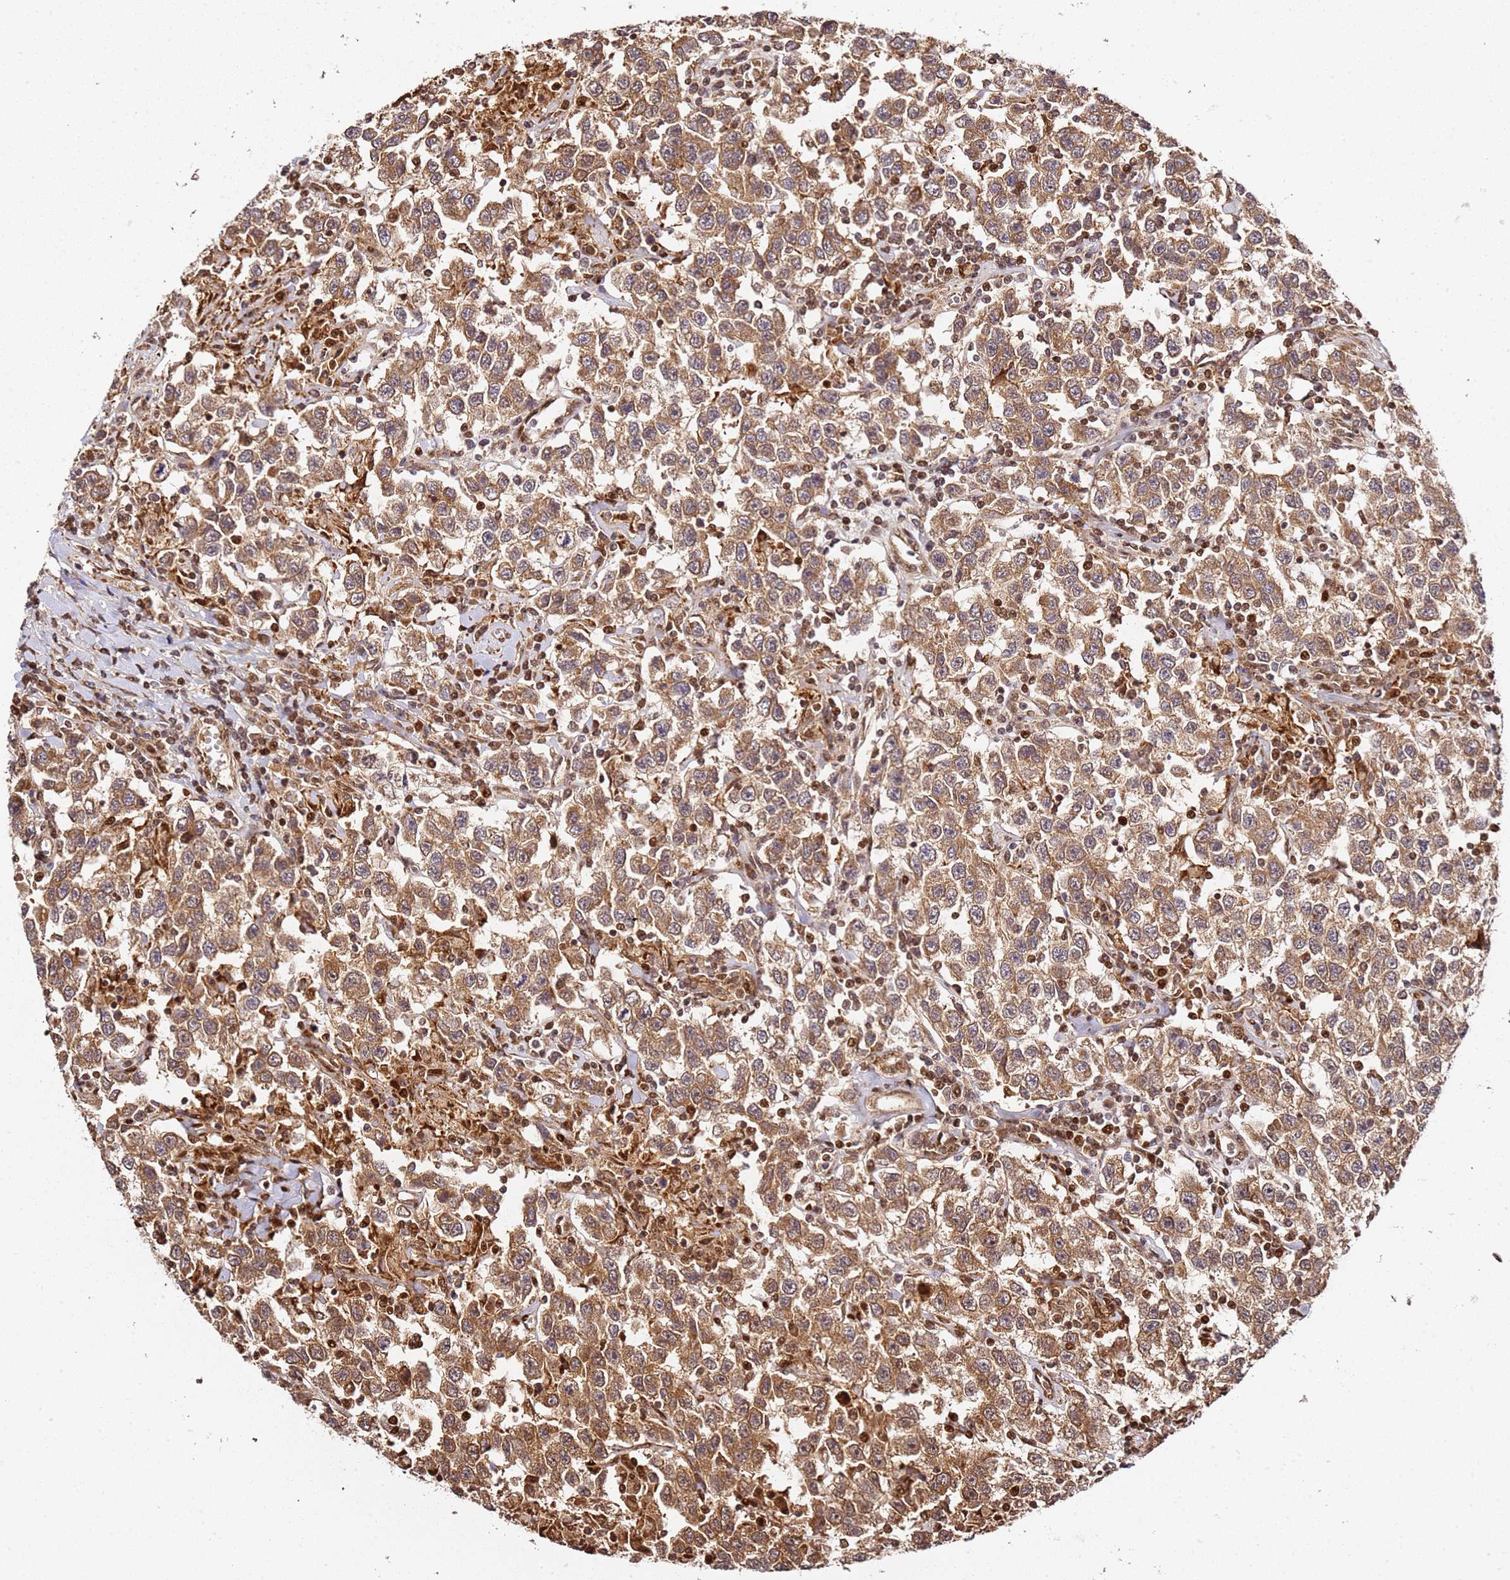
{"staining": {"intensity": "moderate", "quantity": ">75%", "location": "cytoplasmic/membranous"}, "tissue": "testis cancer", "cell_type": "Tumor cells", "image_type": "cancer", "snomed": [{"axis": "morphology", "description": "Seminoma, NOS"}, {"axis": "topography", "description": "Testis"}], "caption": "Immunohistochemistry (IHC) photomicrograph of neoplastic tissue: testis cancer stained using IHC reveals medium levels of moderate protein expression localized specifically in the cytoplasmic/membranous of tumor cells, appearing as a cytoplasmic/membranous brown color.", "gene": "SMOX", "patient": {"sex": "male", "age": 41}}